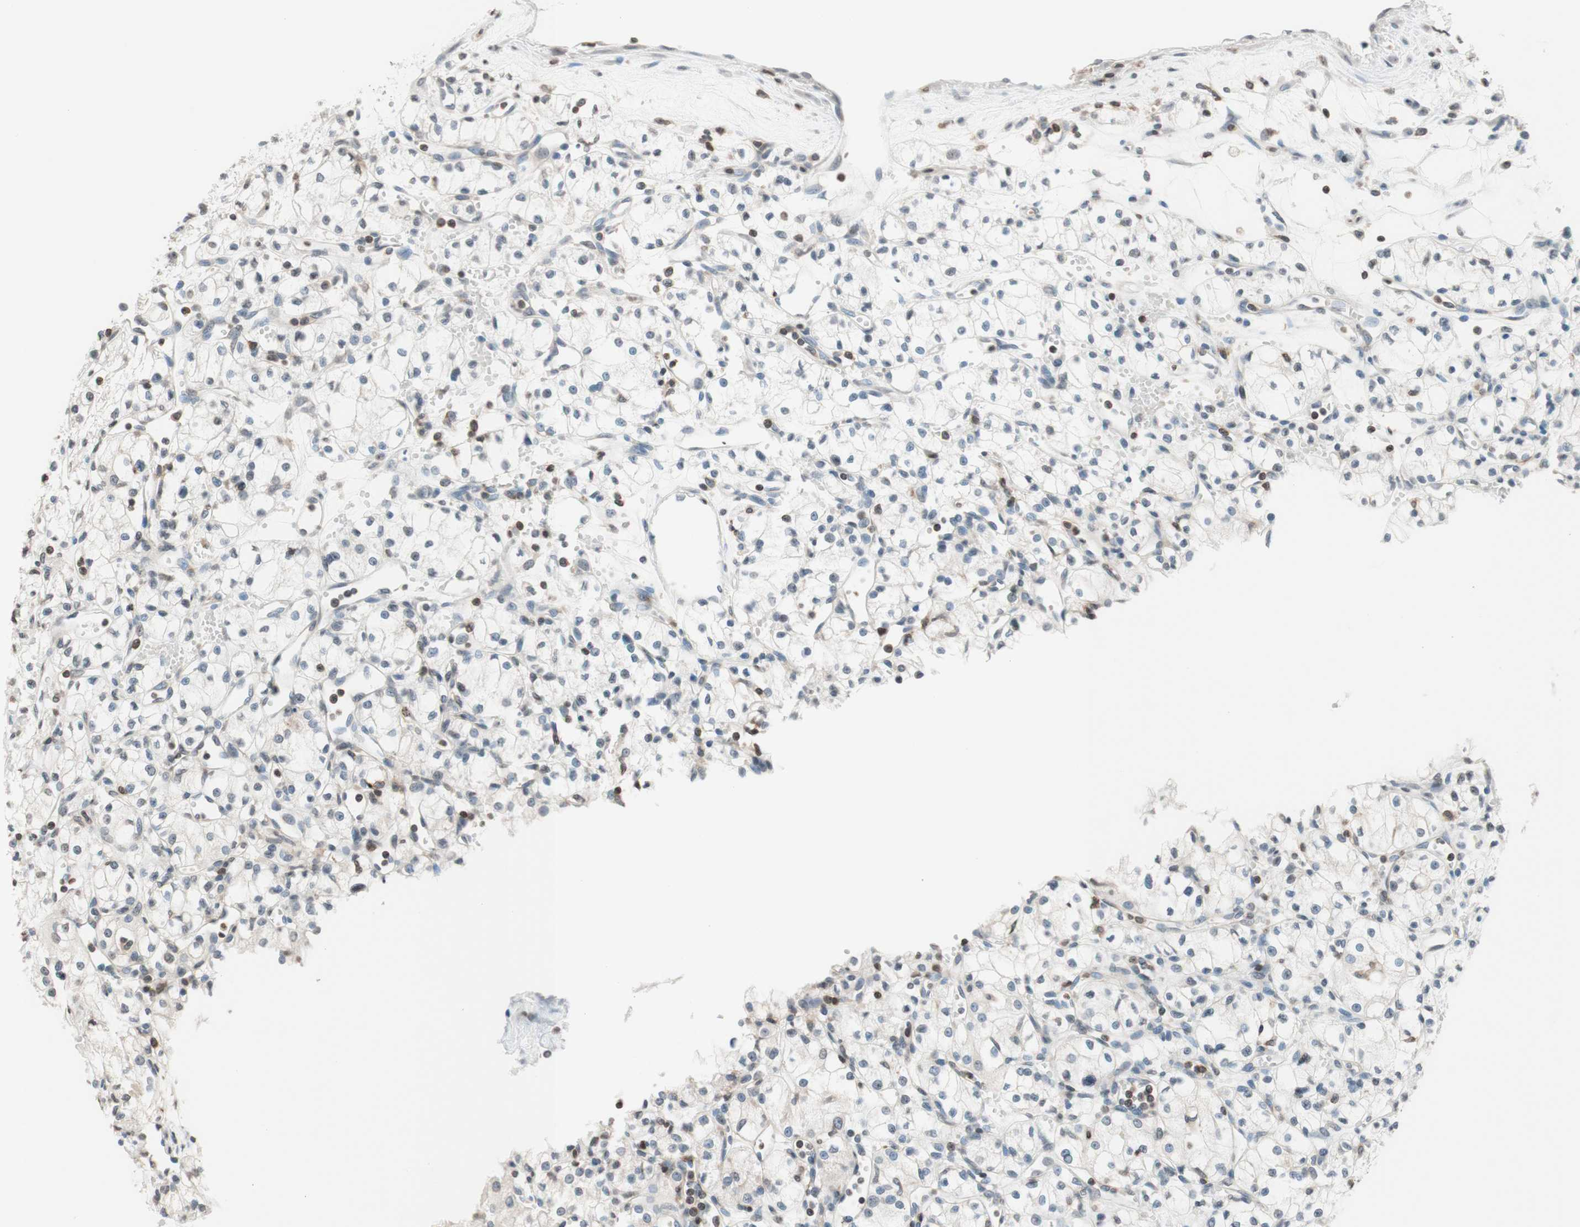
{"staining": {"intensity": "negative", "quantity": "none", "location": "none"}, "tissue": "renal cancer", "cell_type": "Tumor cells", "image_type": "cancer", "snomed": [{"axis": "morphology", "description": "Normal tissue, NOS"}, {"axis": "morphology", "description": "Adenocarcinoma, NOS"}, {"axis": "topography", "description": "Kidney"}], "caption": "High power microscopy image of an IHC photomicrograph of renal adenocarcinoma, revealing no significant expression in tumor cells. (DAB IHC, high magnification).", "gene": "WIPF1", "patient": {"sex": "male", "age": 59}}